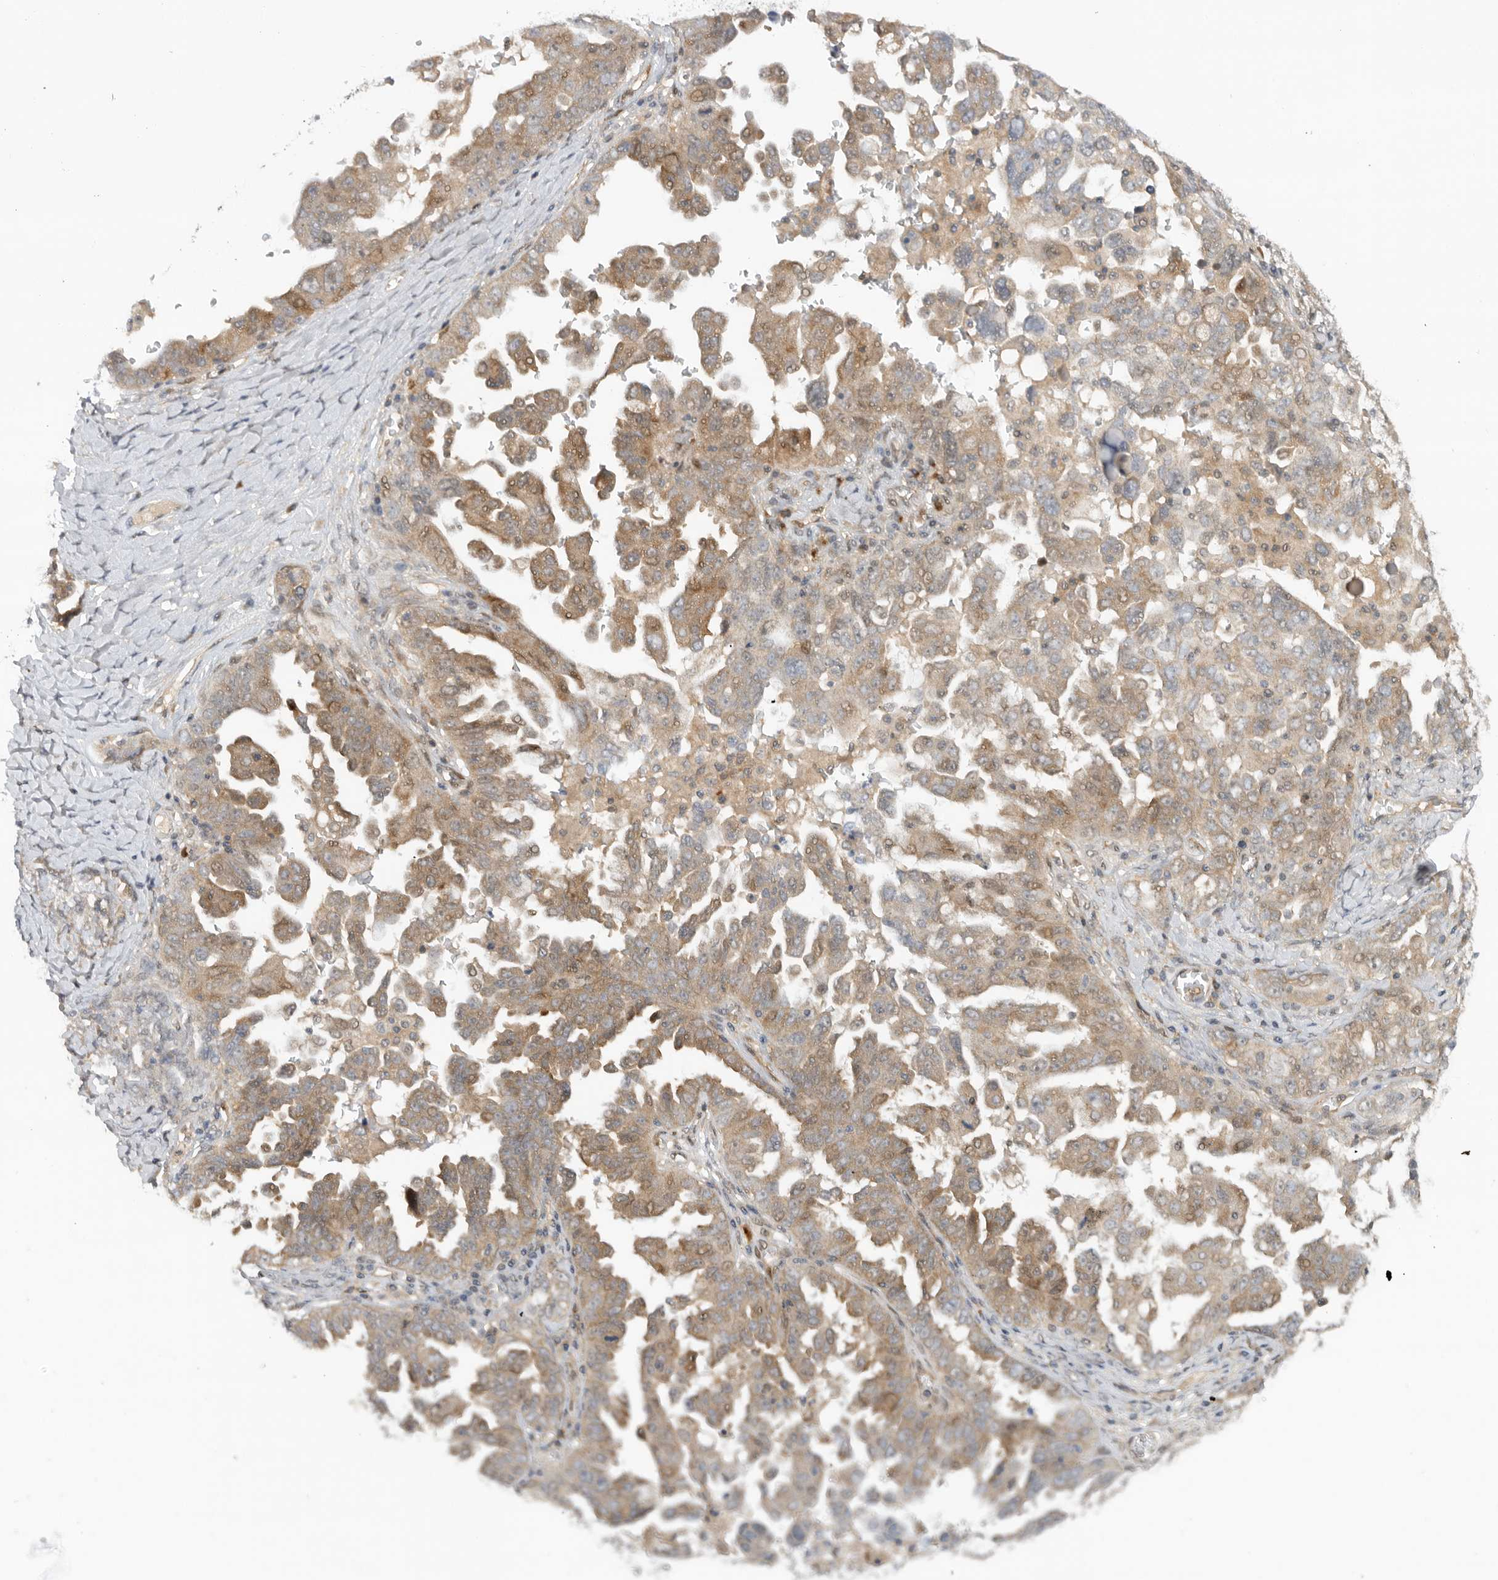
{"staining": {"intensity": "weak", "quantity": ">75%", "location": "cytoplasmic/membranous"}, "tissue": "ovarian cancer", "cell_type": "Tumor cells", "image_type": "cancer", "snomed": [{"axis": "morphology", "description": "Carcinoma, endometroid"}, {"axis": "topography", "description": "Ovary"}], "caption": "Ovarian endometroid carcinoma was stained to show a protein in brown. There is low levels of weak cytoplasmic/membranous expression in about >75% of tumor cells.", "gene": "DCAF8", "patient": {"sex": "female", "age": 62}}